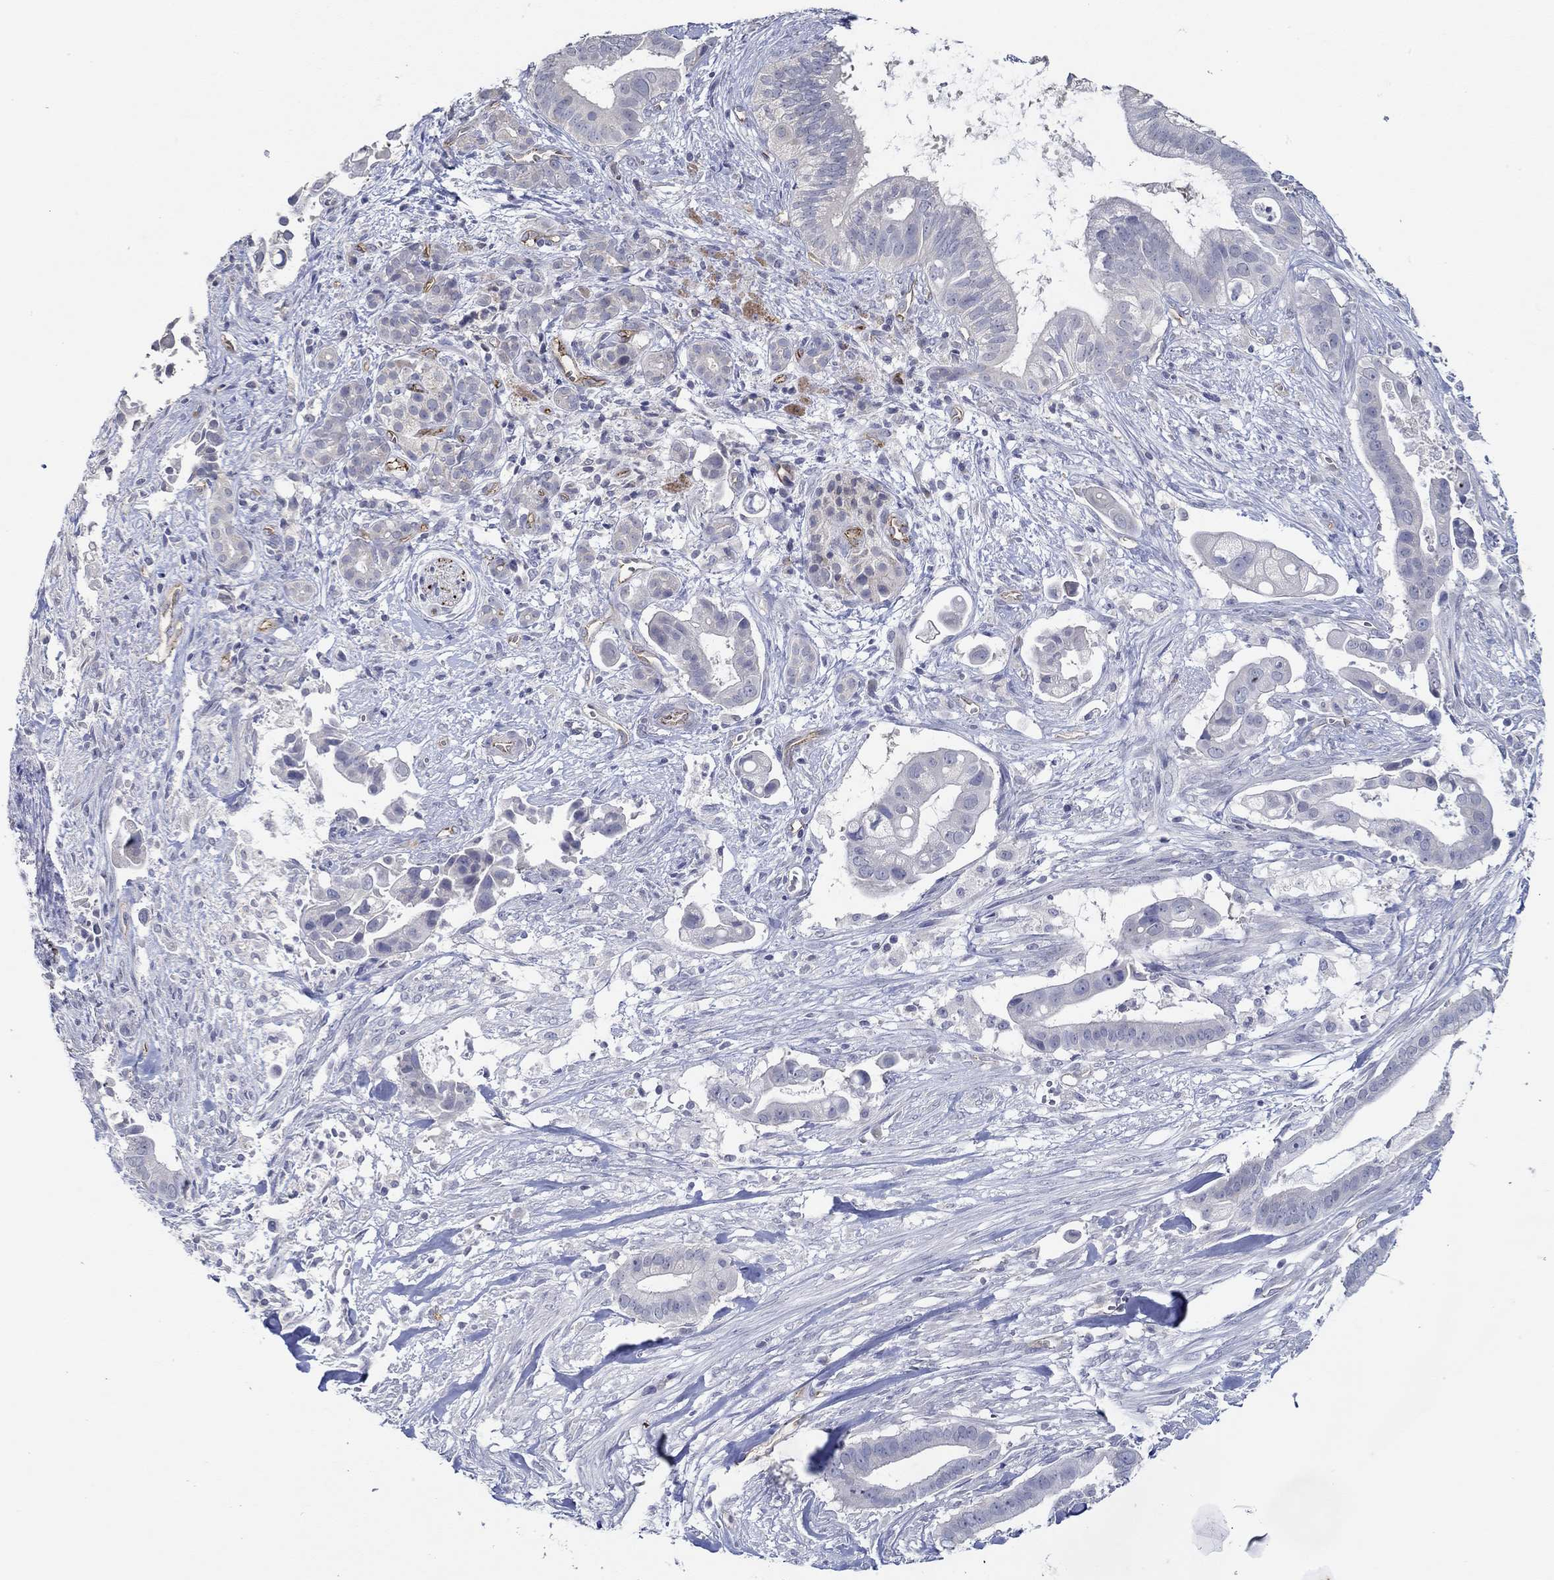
{"staining": {"intensity": "negative", "quantity": "none", "location": "none"}, "tissue": "pancreatic cancer", "cell_type": "Tumor cells", "image_type": "cancer", "snomed": [{"axis": "morphology", "description": "Adenocarcinoma, NOS"}, {"axis": "topography", "description": "Pancreas"}], "caption": "This photomicrograph is of pancreatic adenocarcinoma stained with IHC to label a protein in brown with the nuclei are counter-stained blue. There is no positivity in tumor cells. (Stains: DAB IHC with hematoxylin counter stain, Microscopy: brightfield microscopy at high magnification).", "gene": "GJA5", "patient": {"sex": "male", "age": 61}}